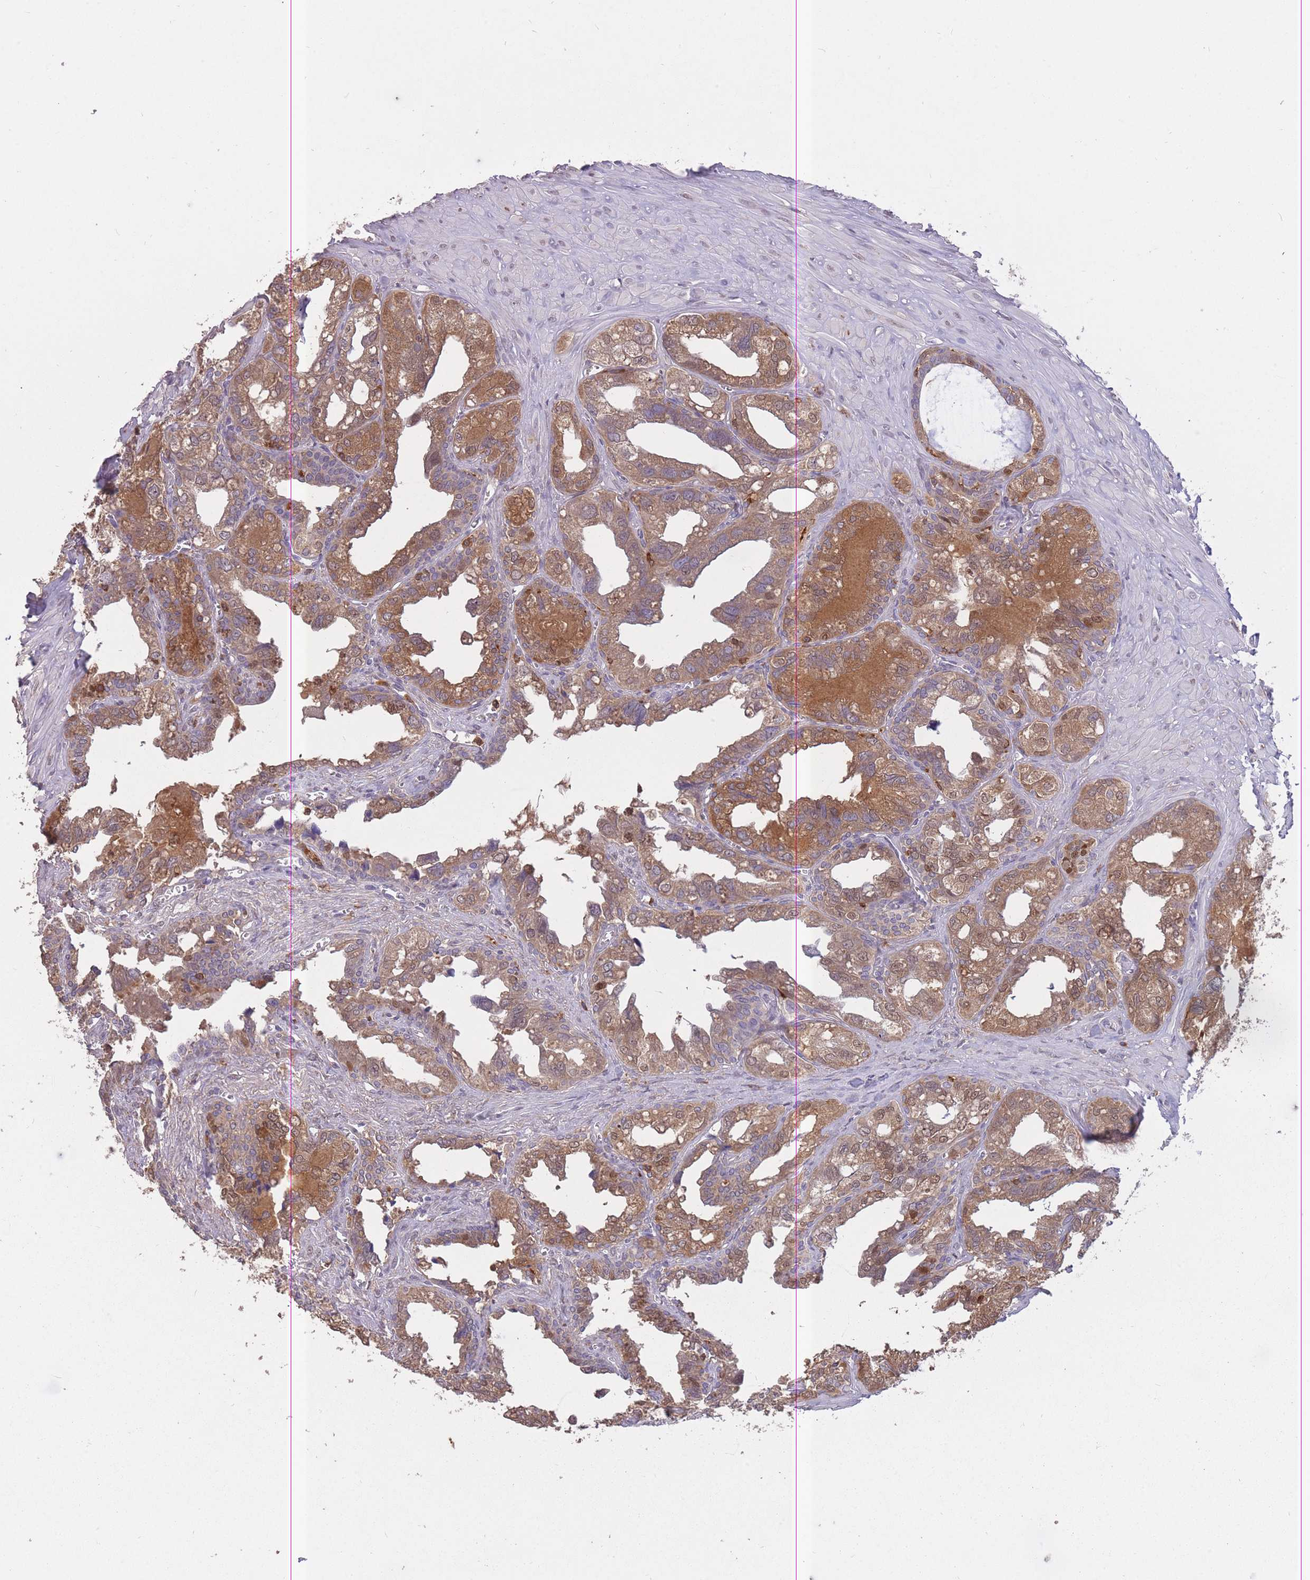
{"staining": {"intensity": "moderate", "quantity": "25%-75%", "location": "cytoplasmic/membranous"}, "tissue": "seminal vesicle", "cell_type": "Glandular cells", "image_type": "normal", "snomed": [{"axis": "morphology", "description": "Normal tissue, NOS"}, {"axis": "topography", "description": "Seminal veicle"}], "caption": "Protein staining of unremarkable seminal vesicle shows moderate cytoplasmic/membranous positivity in approximately 25%-75% of glandular cells. (DAB (3,3'-diaminobenzidine) IHC with brightfield microscopy, high magnification).", "gene": "GMIP", "patient": {"sex": "male", "age": 67}}